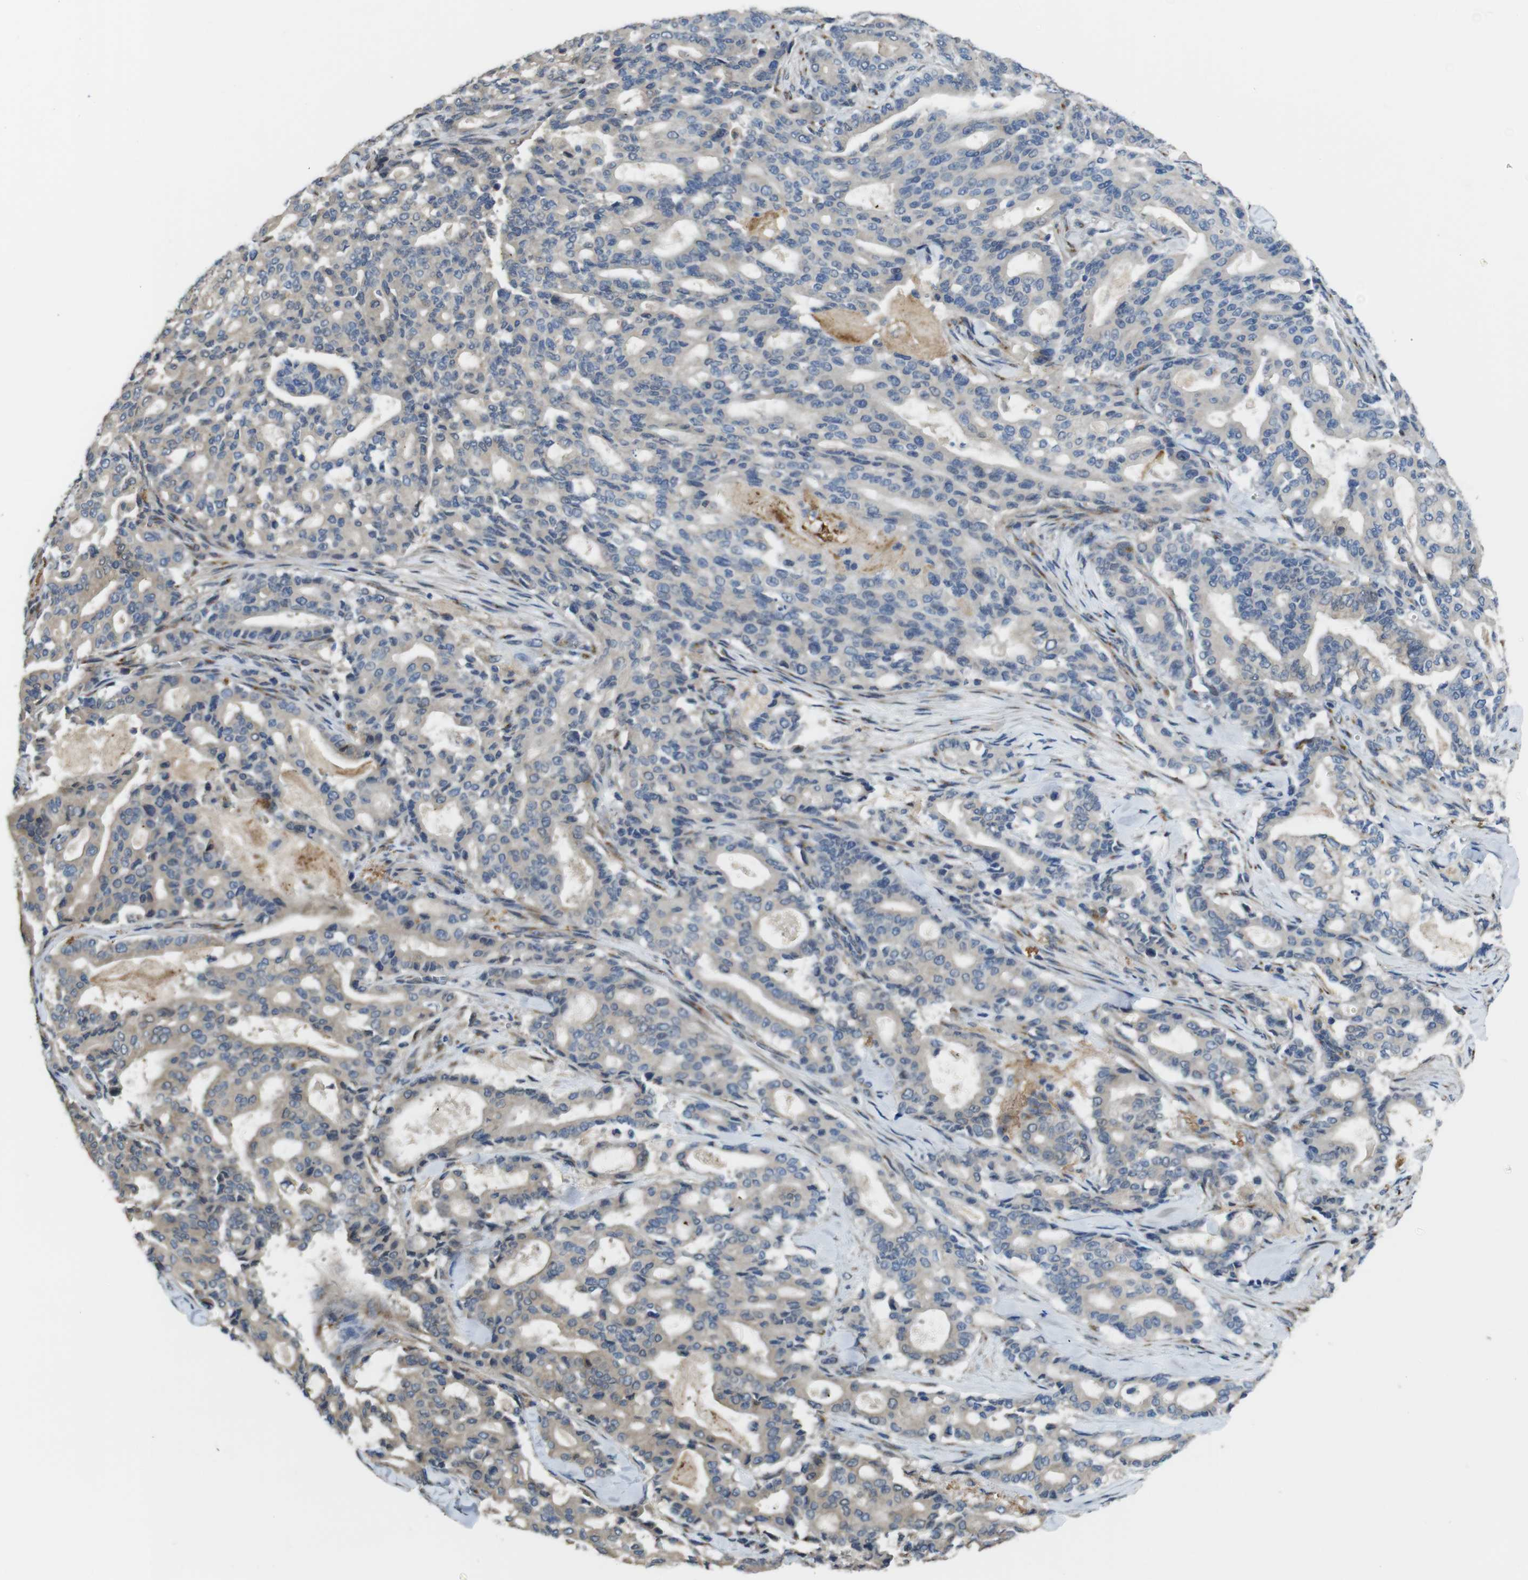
{"staining": {"intensity": "weak", "quantity": ">75%", "location": "cytoplasmic/membranous"}, "tissue": "pancreatic cancer", "cell_type": "Tumor cells", "image_type": "cancer", "snomed": [{"axis": "morphology", "description": "Adenocarcinoma, NOS"}, {"axis": "topography", "description": "Pancreas"}], "caption": "Weak cytoplasmic/membranous staining for a protein is appreciated in about >75% of tumor cells of pancreatic adenocarcinoma using immunohistochemistry (IHC).", "gene": "RAB6A", "patient": {"sex": "male", "age": 63}}